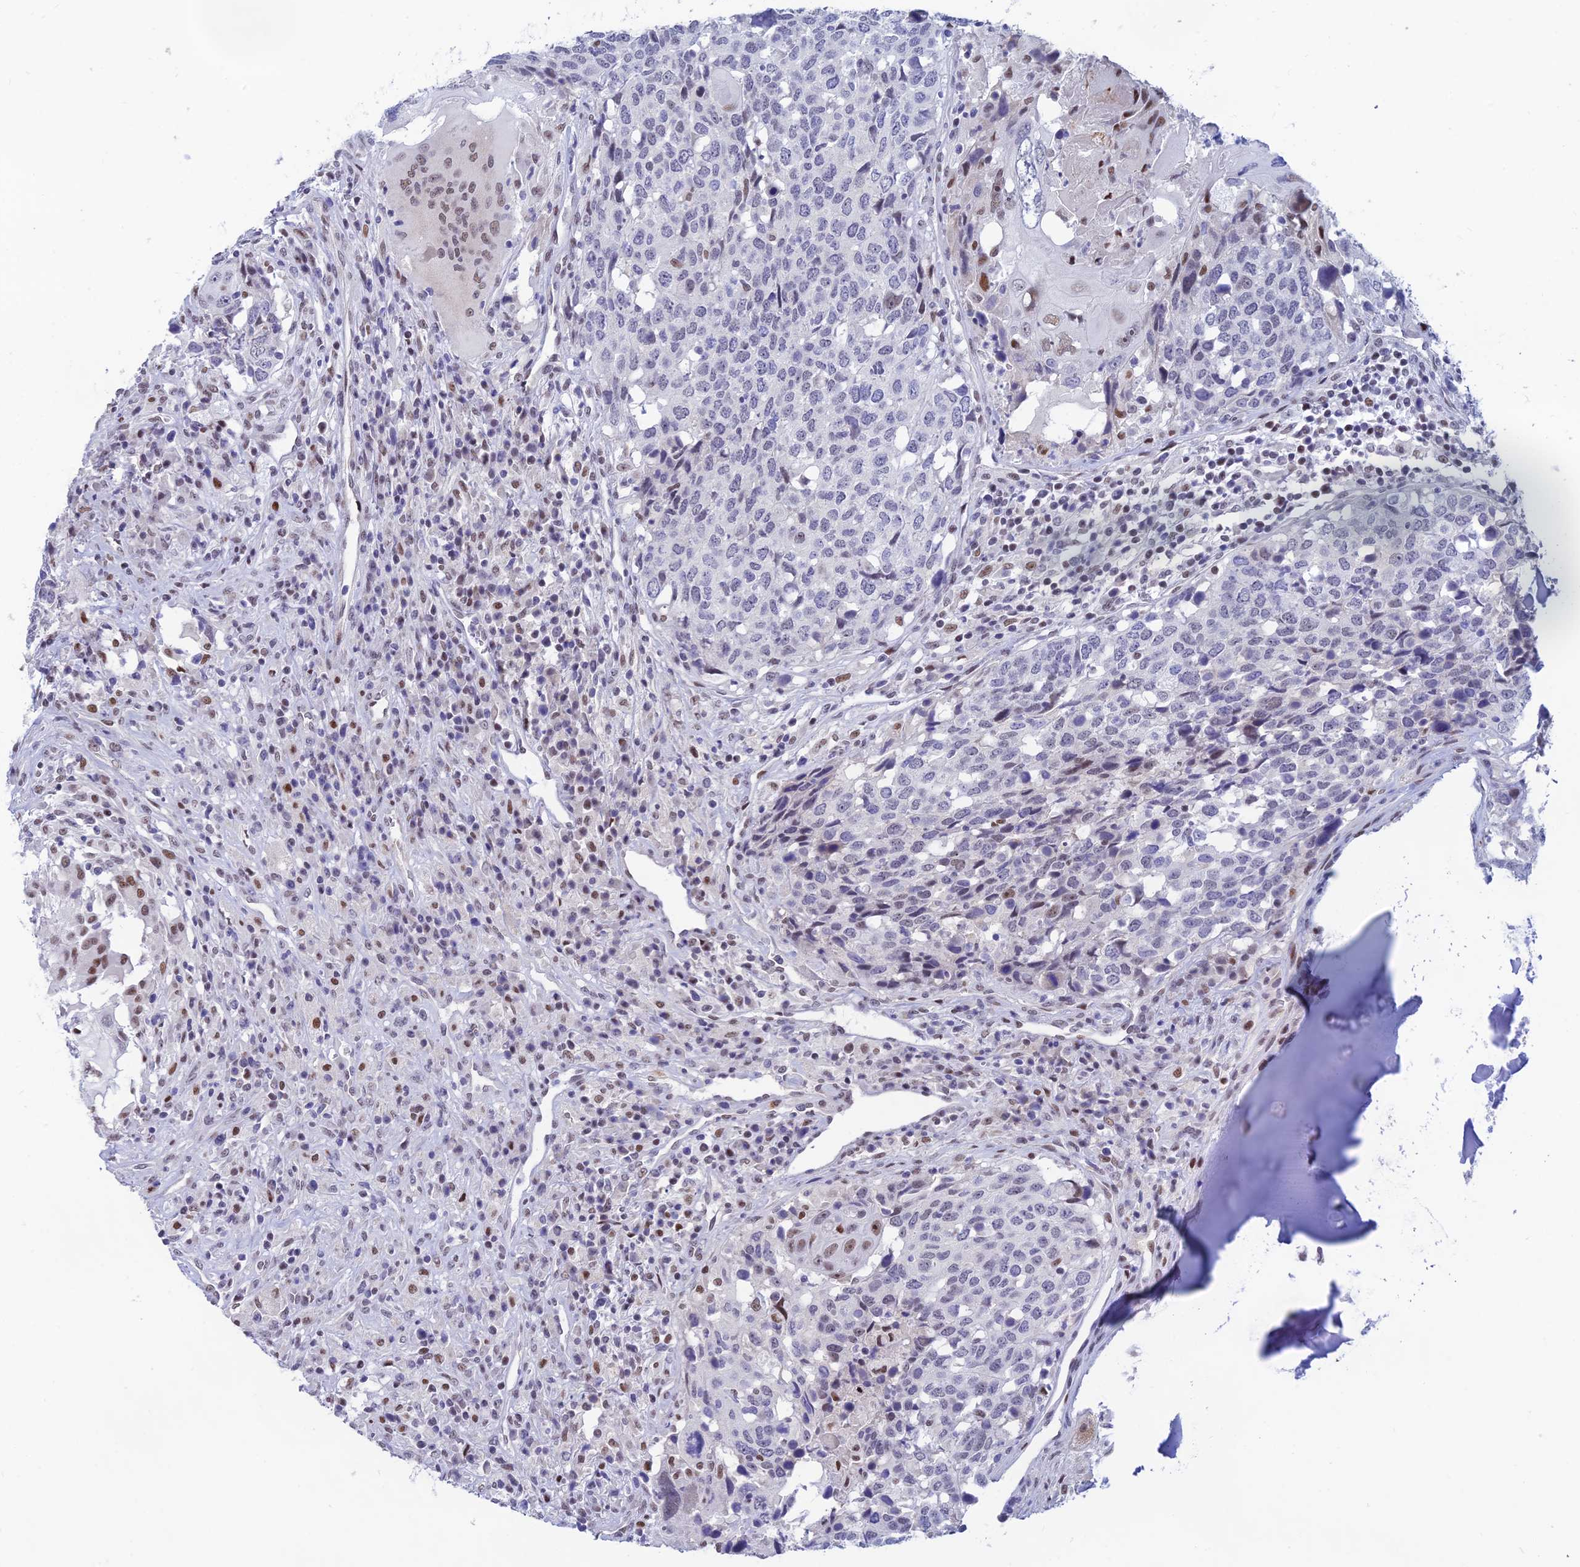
{"staining": {"intensity": "negative", "quantity": "none", "location": "none"}, "tissue": "head and neck cancer", "cell_type": "Tumor cells", "image_type": "cancer", "snomed": [{"axis": "morphology", "description": "Squamous cell carcinoma, NOS"}, {"axis": "topography", "description": "Head-Neck"}], "caption": "High magnification brightfield microscopy of head and neck squamous cell carcinoma stained with DAB (brown) and counterstained with hematoxylin (blue): tumor cells show no significant positivity. (Brightfield microscopy of DAB IHC at high magnification).", "gene": "CLK4", "patient": {"sex": "male", "age": 66}}